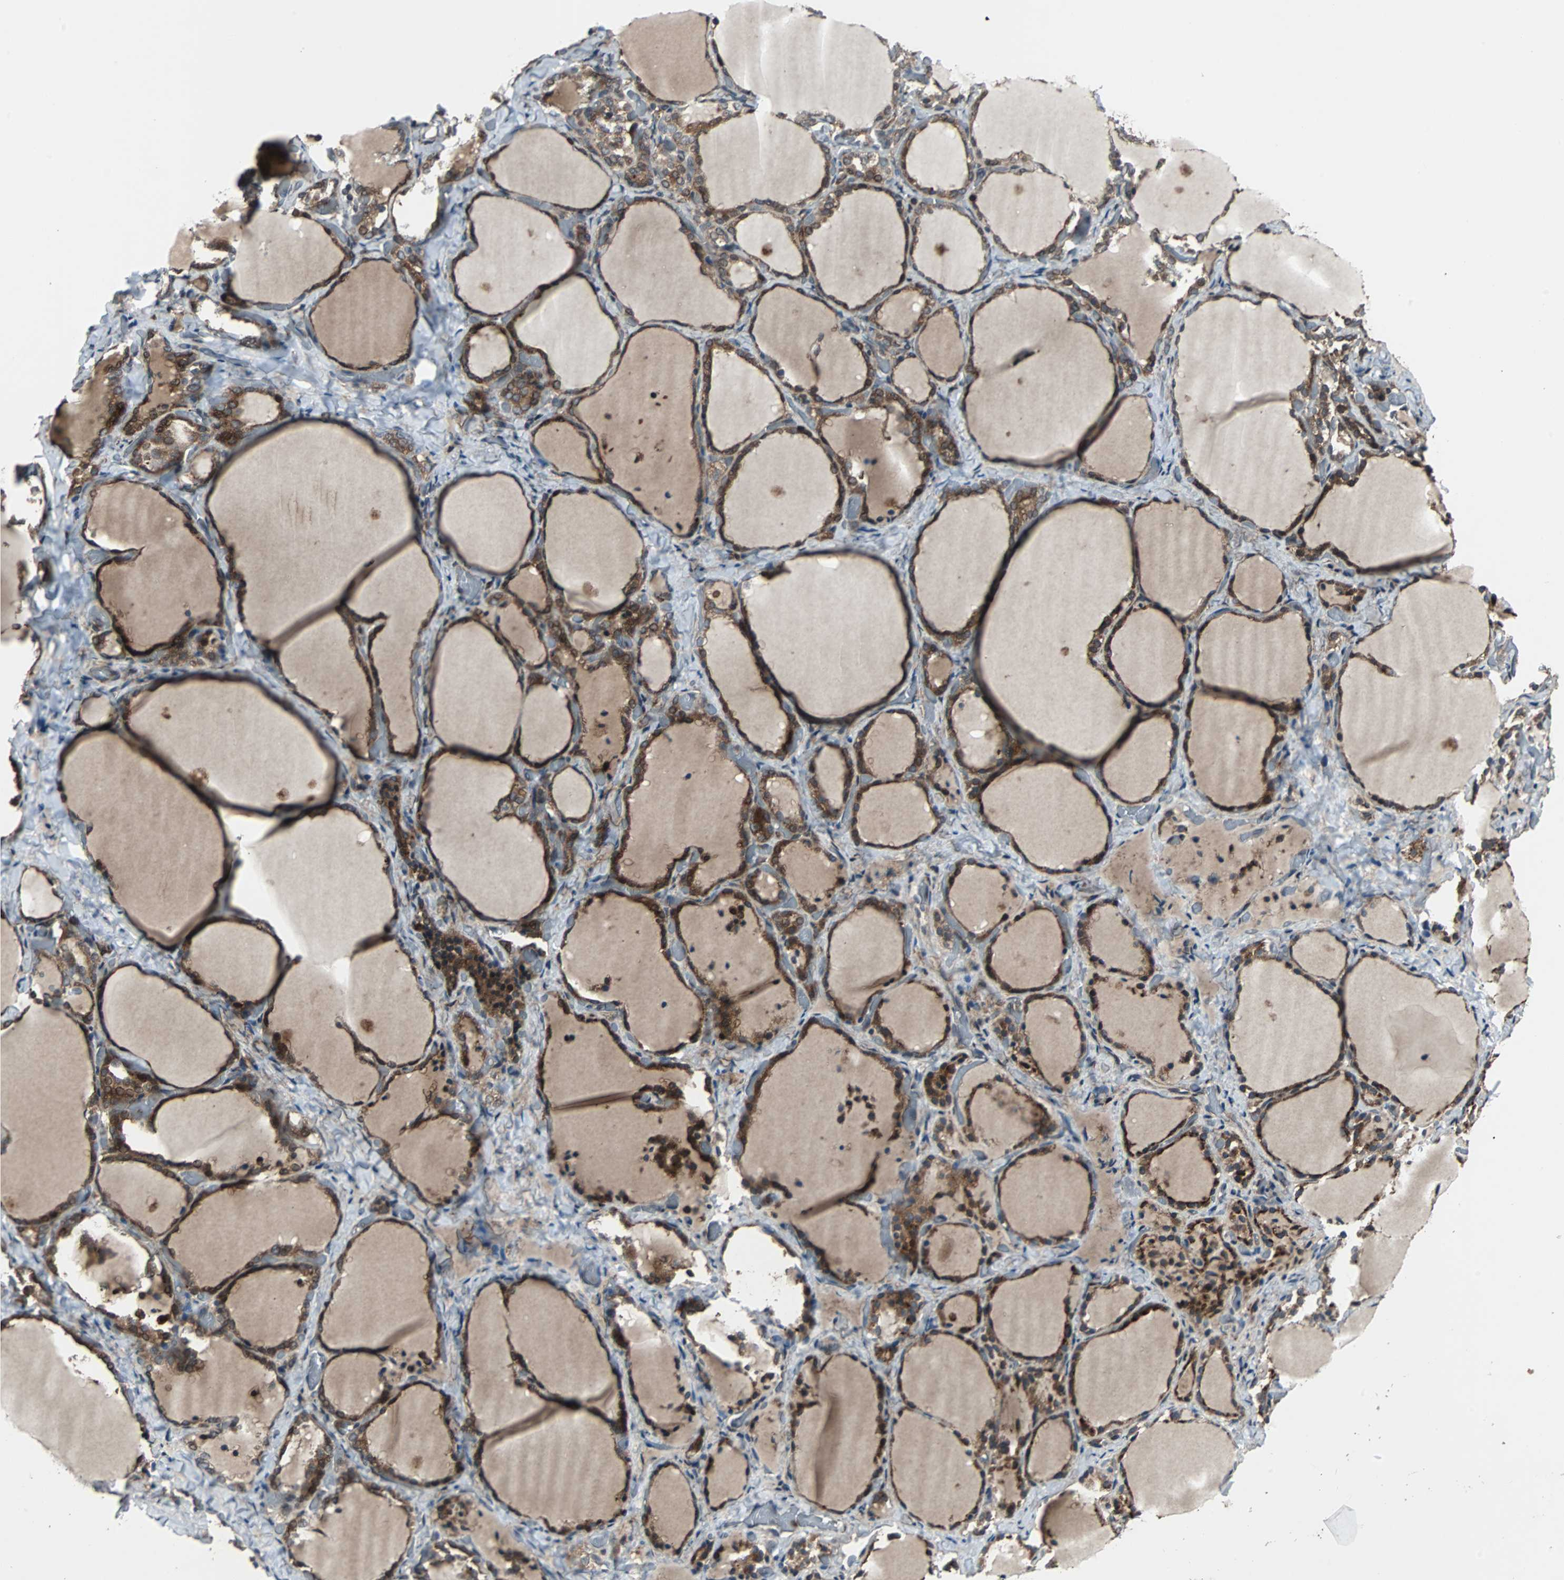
{"staining": {"intensity": "strong", "quantity": ">75%", "location": "cytoplasmic/membranous"}, "tissue": "thyroid gland", "cell_type": "Glandular cells", "image_type": "normal", "snomed": [{"axis": "morphology", "description": "Normal tissue, NOS"}, {"axis": "morphology", "description": "Papillary adenocarcinoma, NOS"}, {"axis": "topography", "description": "Thyroid gland"}], "caption": "This is an image of immunohistochemistry staining of benign thyroid gland, which shows strong staining in the cytoplasmic/membranous of glandular cells.", "gene": "RAB7A", "patient": {"sex": "female", "age": 30}}